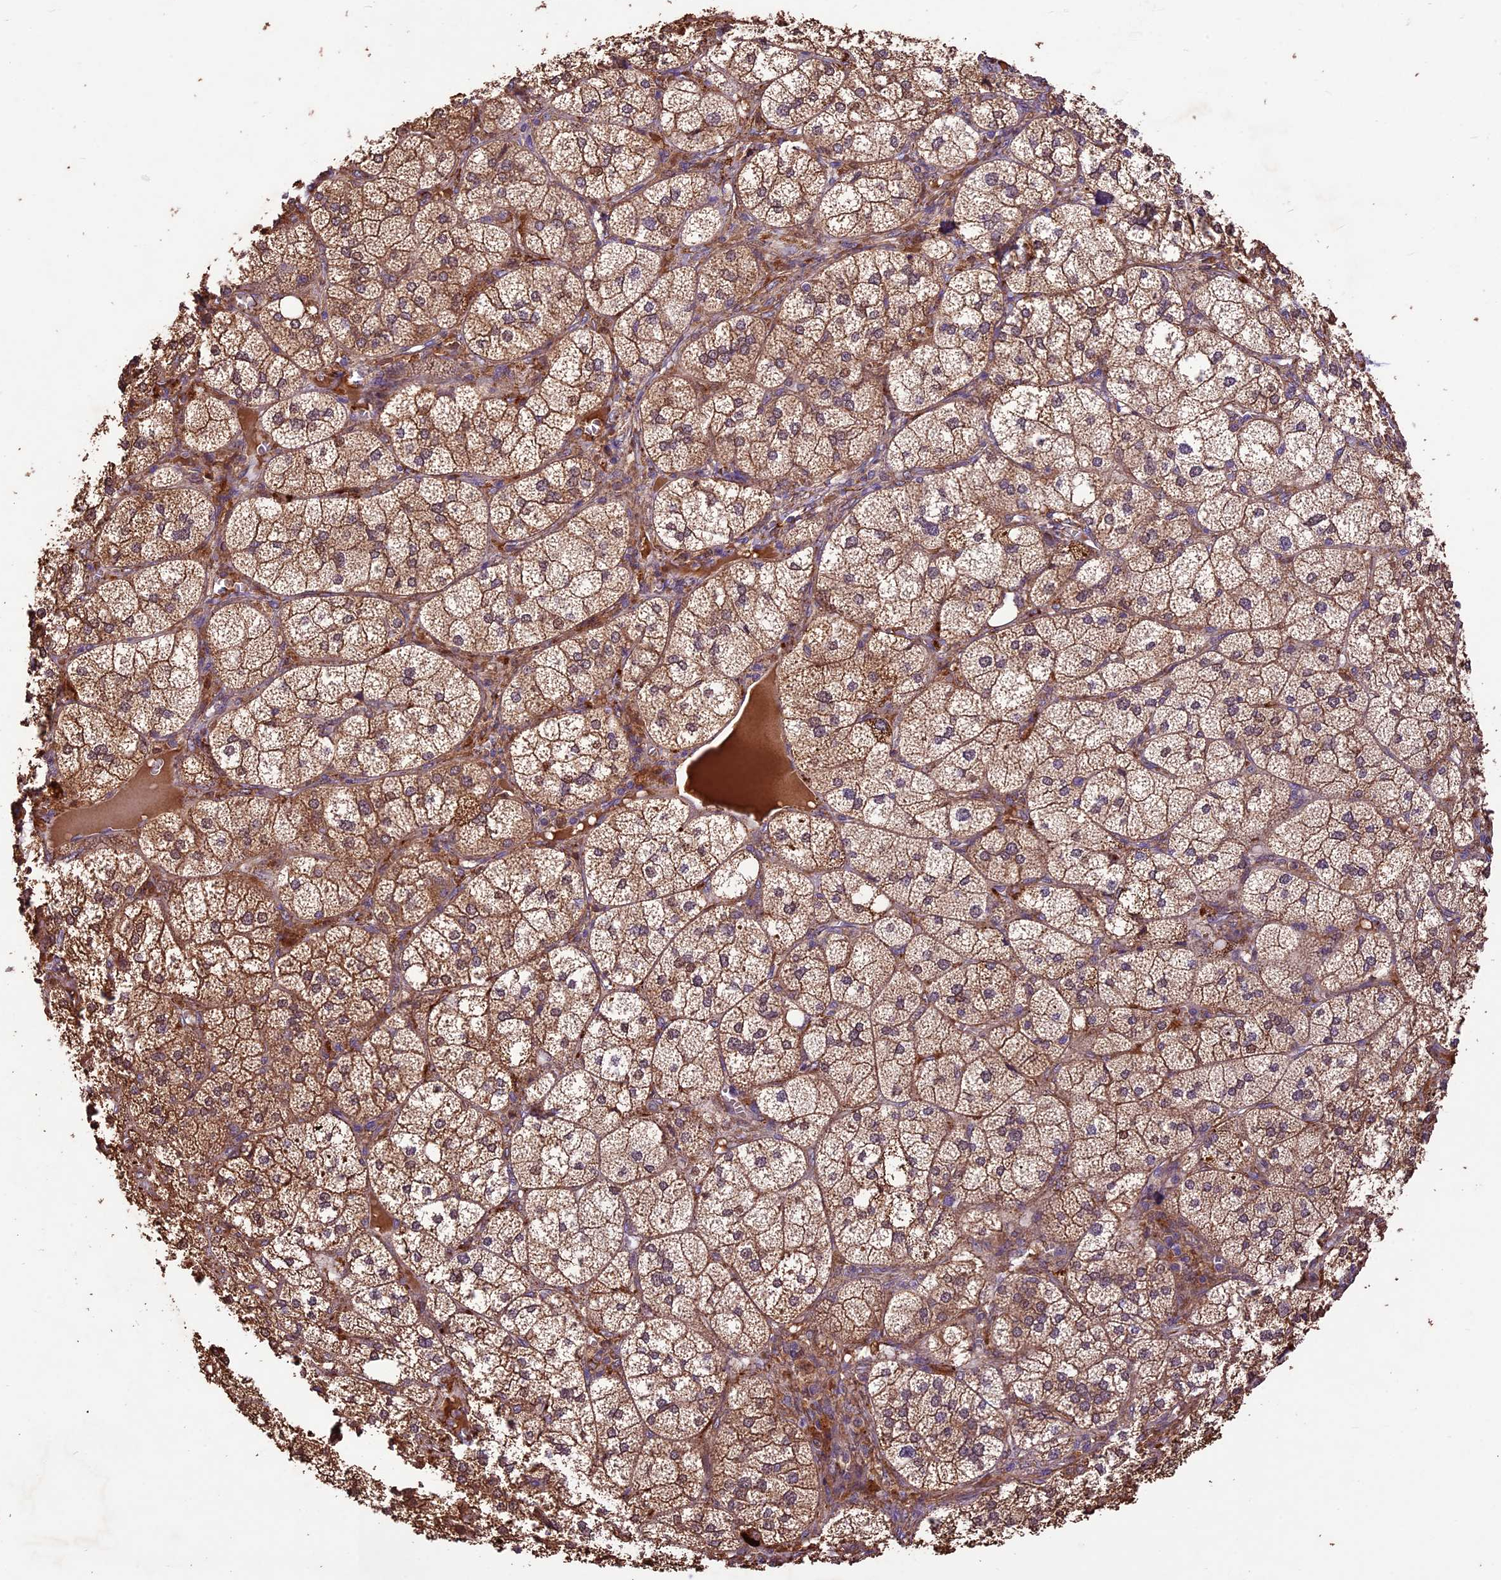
{"staining": {"intensity": "strong", "quantity": ">75%", "location": "cytoplasmic/membranous,nuclear"}, "tissue": "adrenal gland", "cell_type": "Glandular cells", "image_type": "normal", "snomed": [{"axis": "morphology", "description": "Normal tissue, NOS"}, {"axis": "topography", "description": "Adrenal gland"}], "caption": "This histopathology image shows immunohistochemistry staining of normal human adrenal gland, with high strong cytoplasmic/membranous,nuclear expression in approximately >75% of glandular cells.", "gene": "CRLF1", "patient": {"sex": "female", "age": 61}}